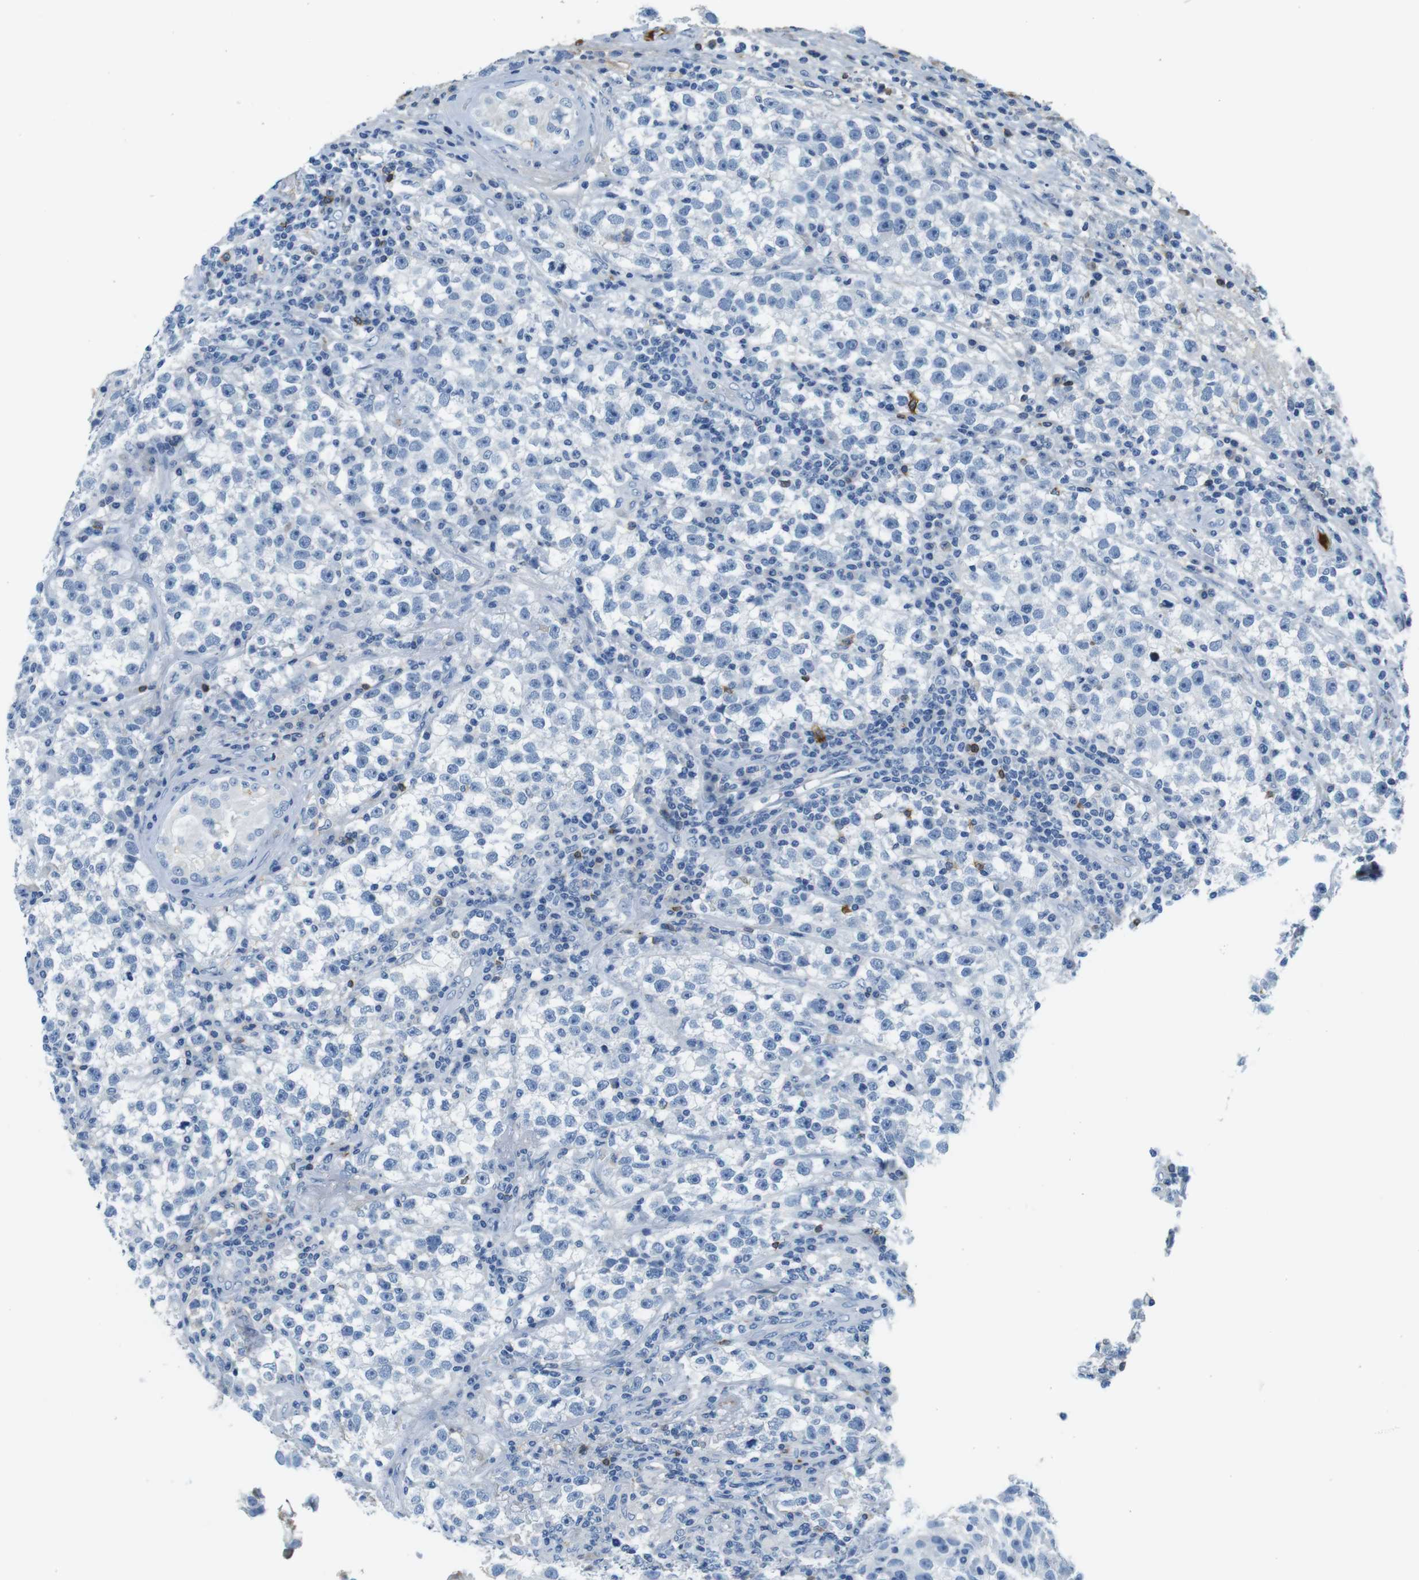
{"staining": {"intensity": "negative", "quantity": "none", "location": "none"}, "tissue": "testis cancer", "cell_type": "Tumor cells", "image_type": "cancer", "snomed": [{"axis": "morphology", "description": "Seminoma, NOS"}, {"axis": "topography", "description": "Testis"}], "caption": "IHC image of human testis cancer stained for a protein (brown), which shows no positivity in tumor cells. (Immunohistochemistry, brightfield microscopy, high magnification).", "gene": "IGHD", "patient": {"sex": "male", "age": 22}}